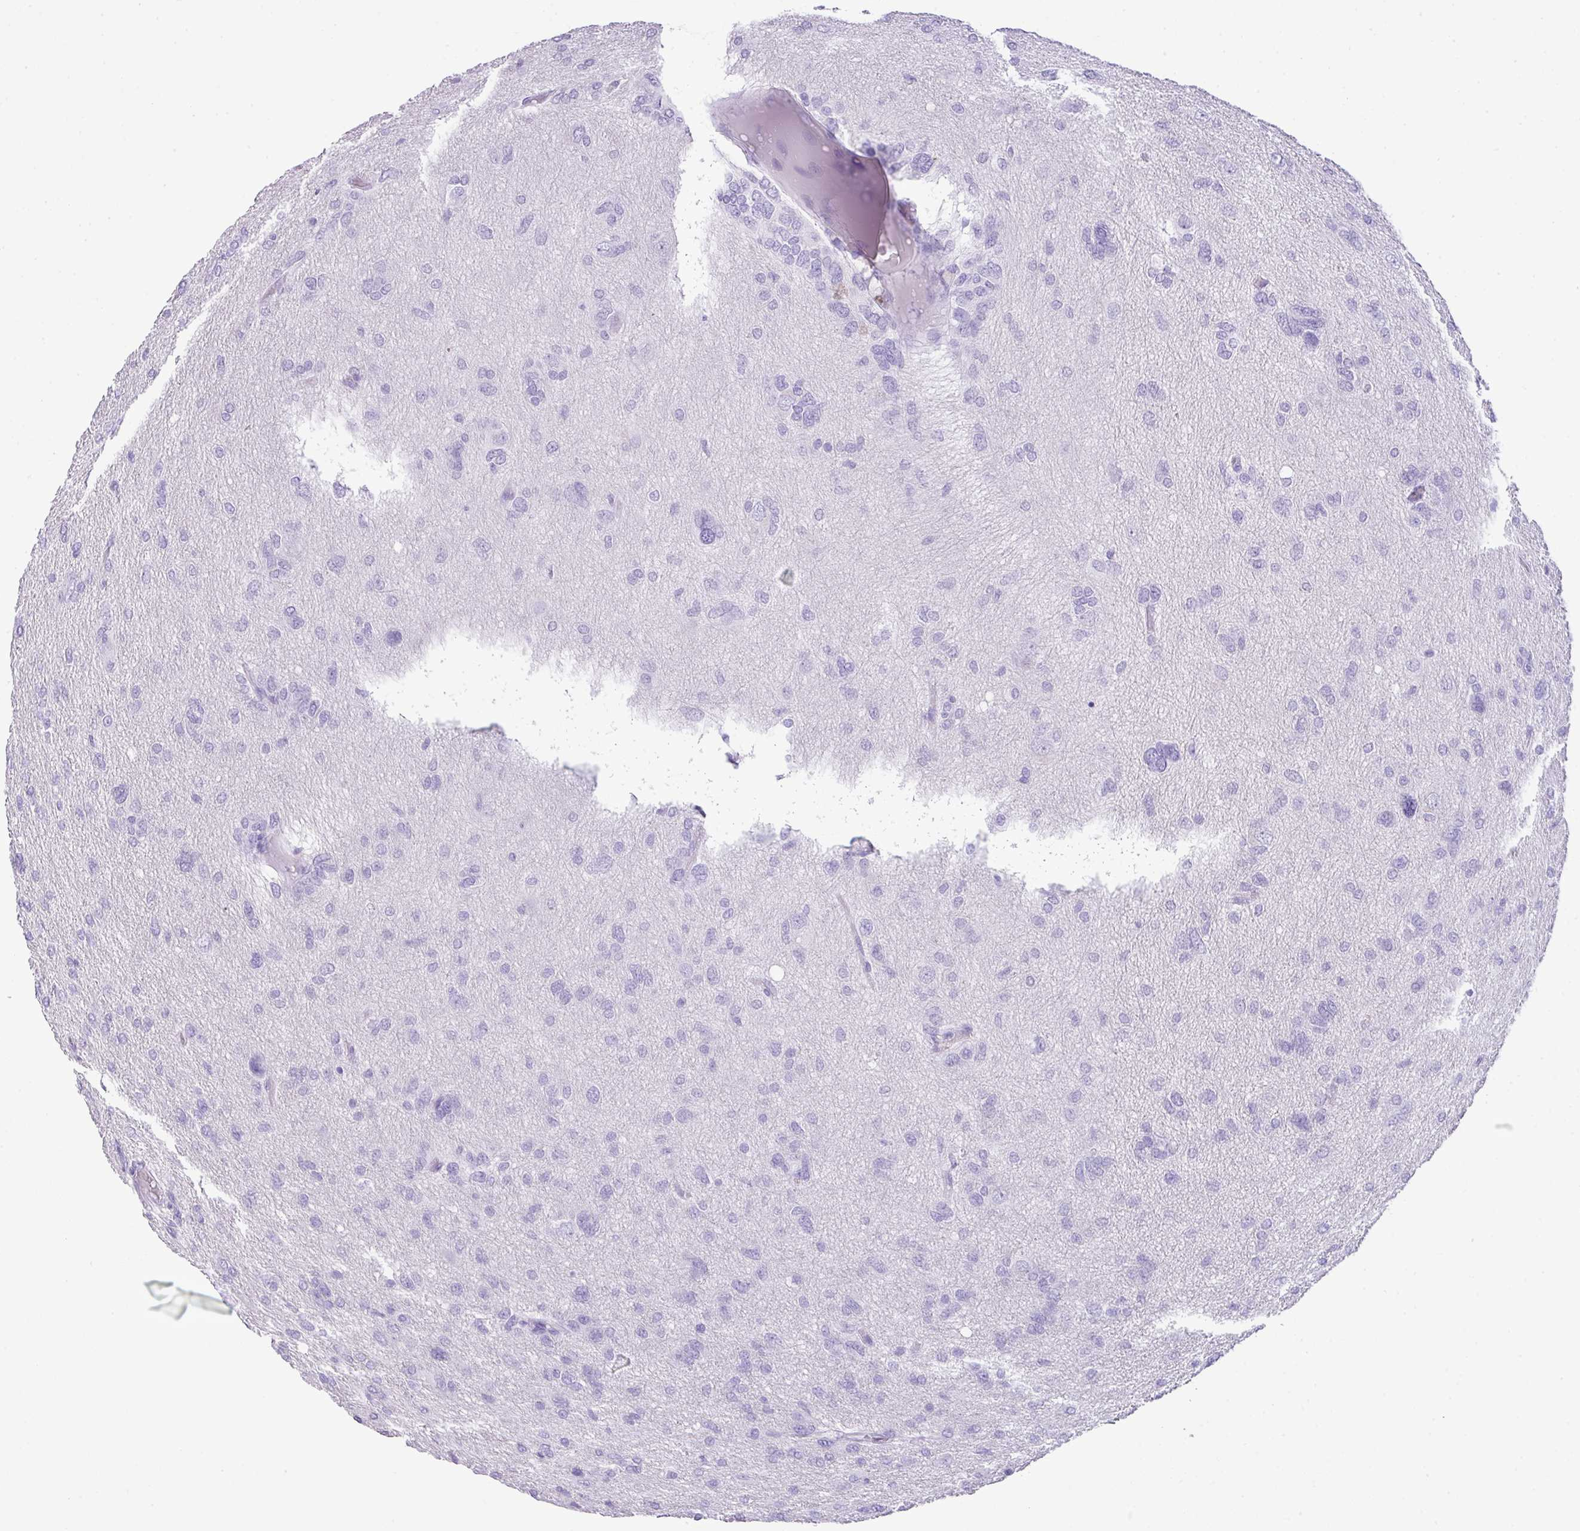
{"staining": {"intensity": "negative", "quantity": "none", "location": "none"}, "tissue": "glioma", "cell_type": "Tumor cells", "image_type": "cancer", "snomed": [{"axis": "morphology", "description": "Glioma, malignant, High grade"}, {"axis": "topography", "description": "Brain"}], "caption": "Tumor cells are negative for protein expression in human malignant high-grade glioma.", "gene": "TNP1", "patient": {"sex": "female", "age": 59}}